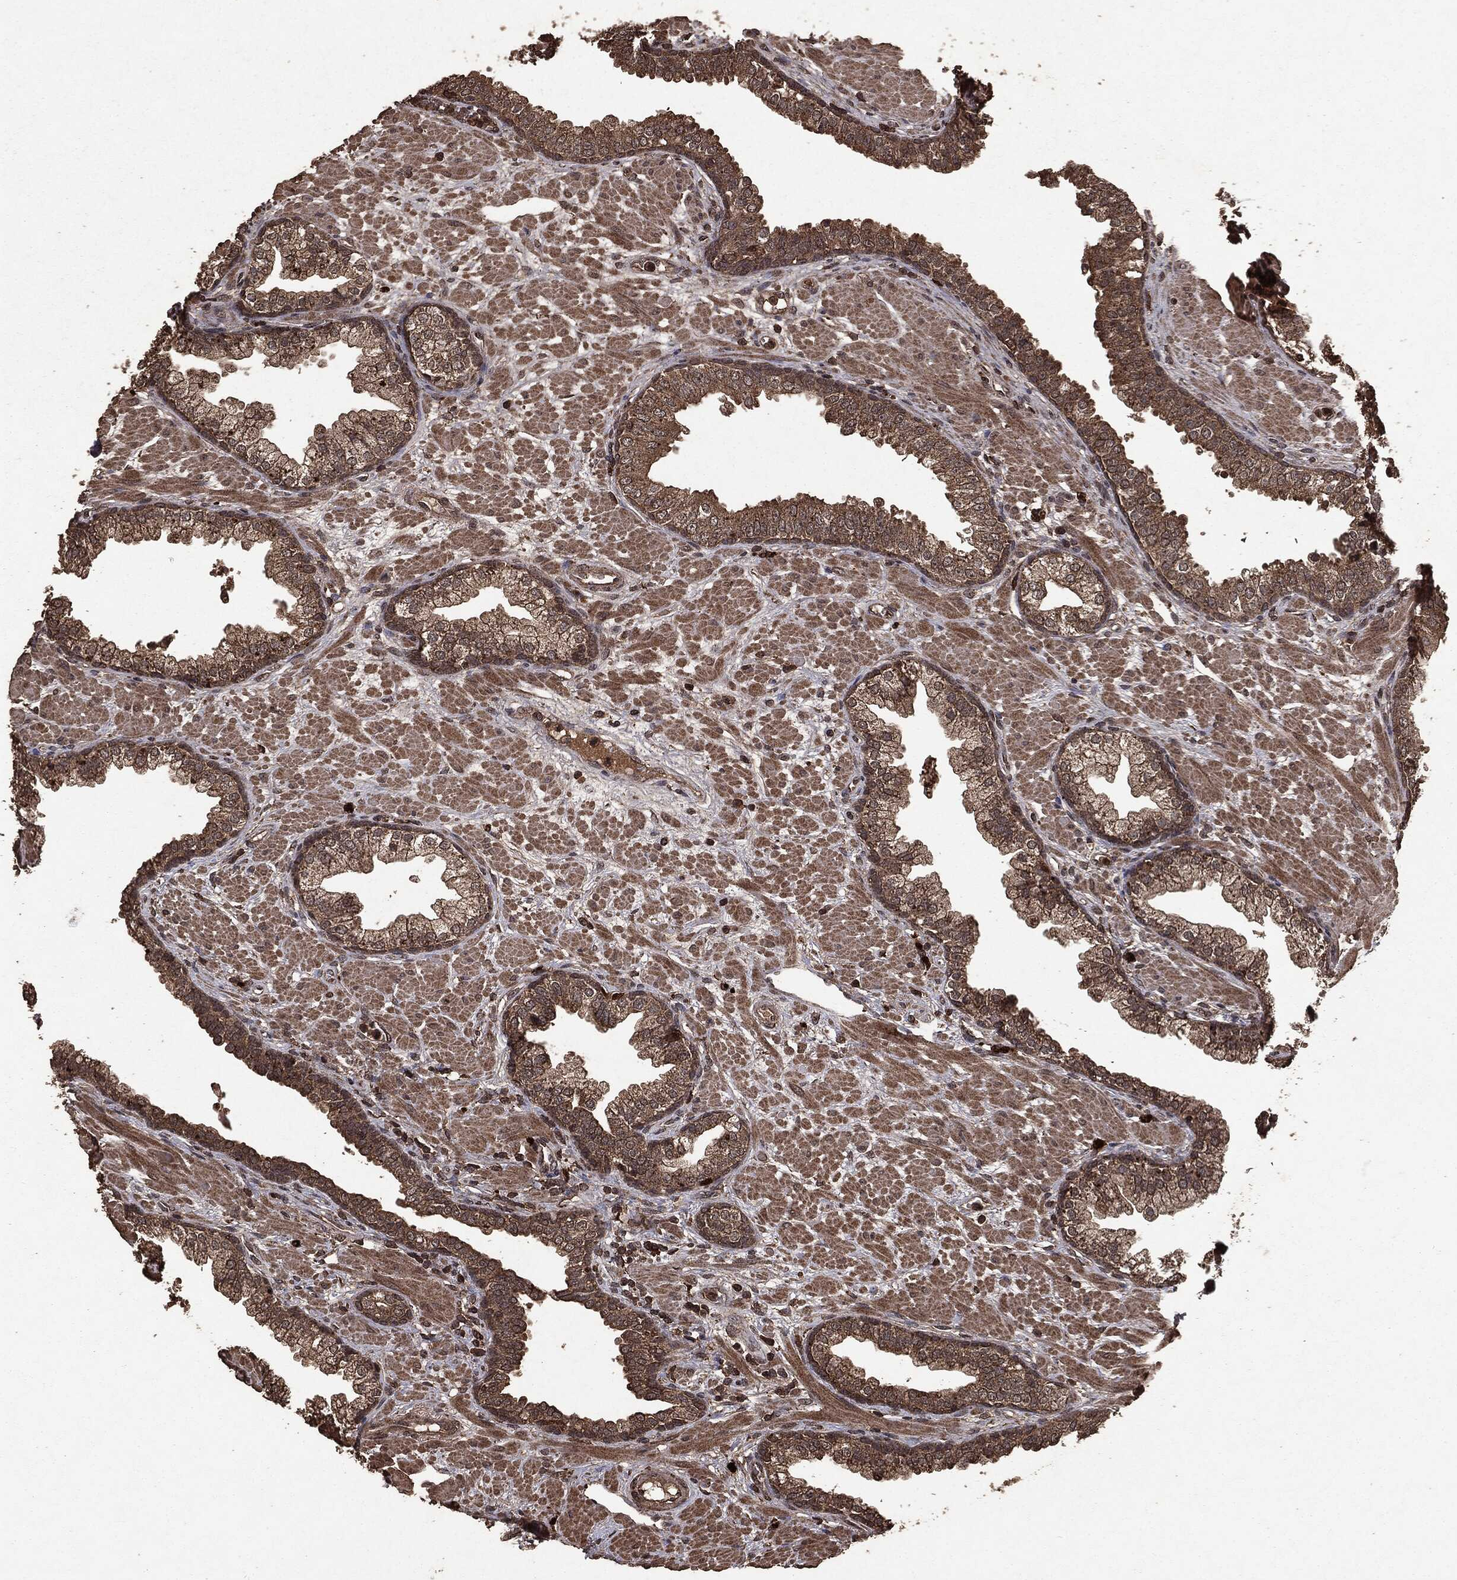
{"staining": {"intensity": "moderate", "quantity": ">75%", "location": "cytoplasmic/membranous"}, "tissue": "prostate", "cell_type": "Glandular cells", "image_type": "normal", "snomed": [{"axis": "morphology", "description": "Normal tissue, NOS"}, {"axis": "topography", "description": "Prostate"}], "caption": "Approximately >75% of glandular cells in unremarkable prostate show moderate cytoplasmic/membranous protein expression as visualized by brown immunohistochemical staining.", "gene": "NME1", "patient": {"sex": "male", "age": 63}}